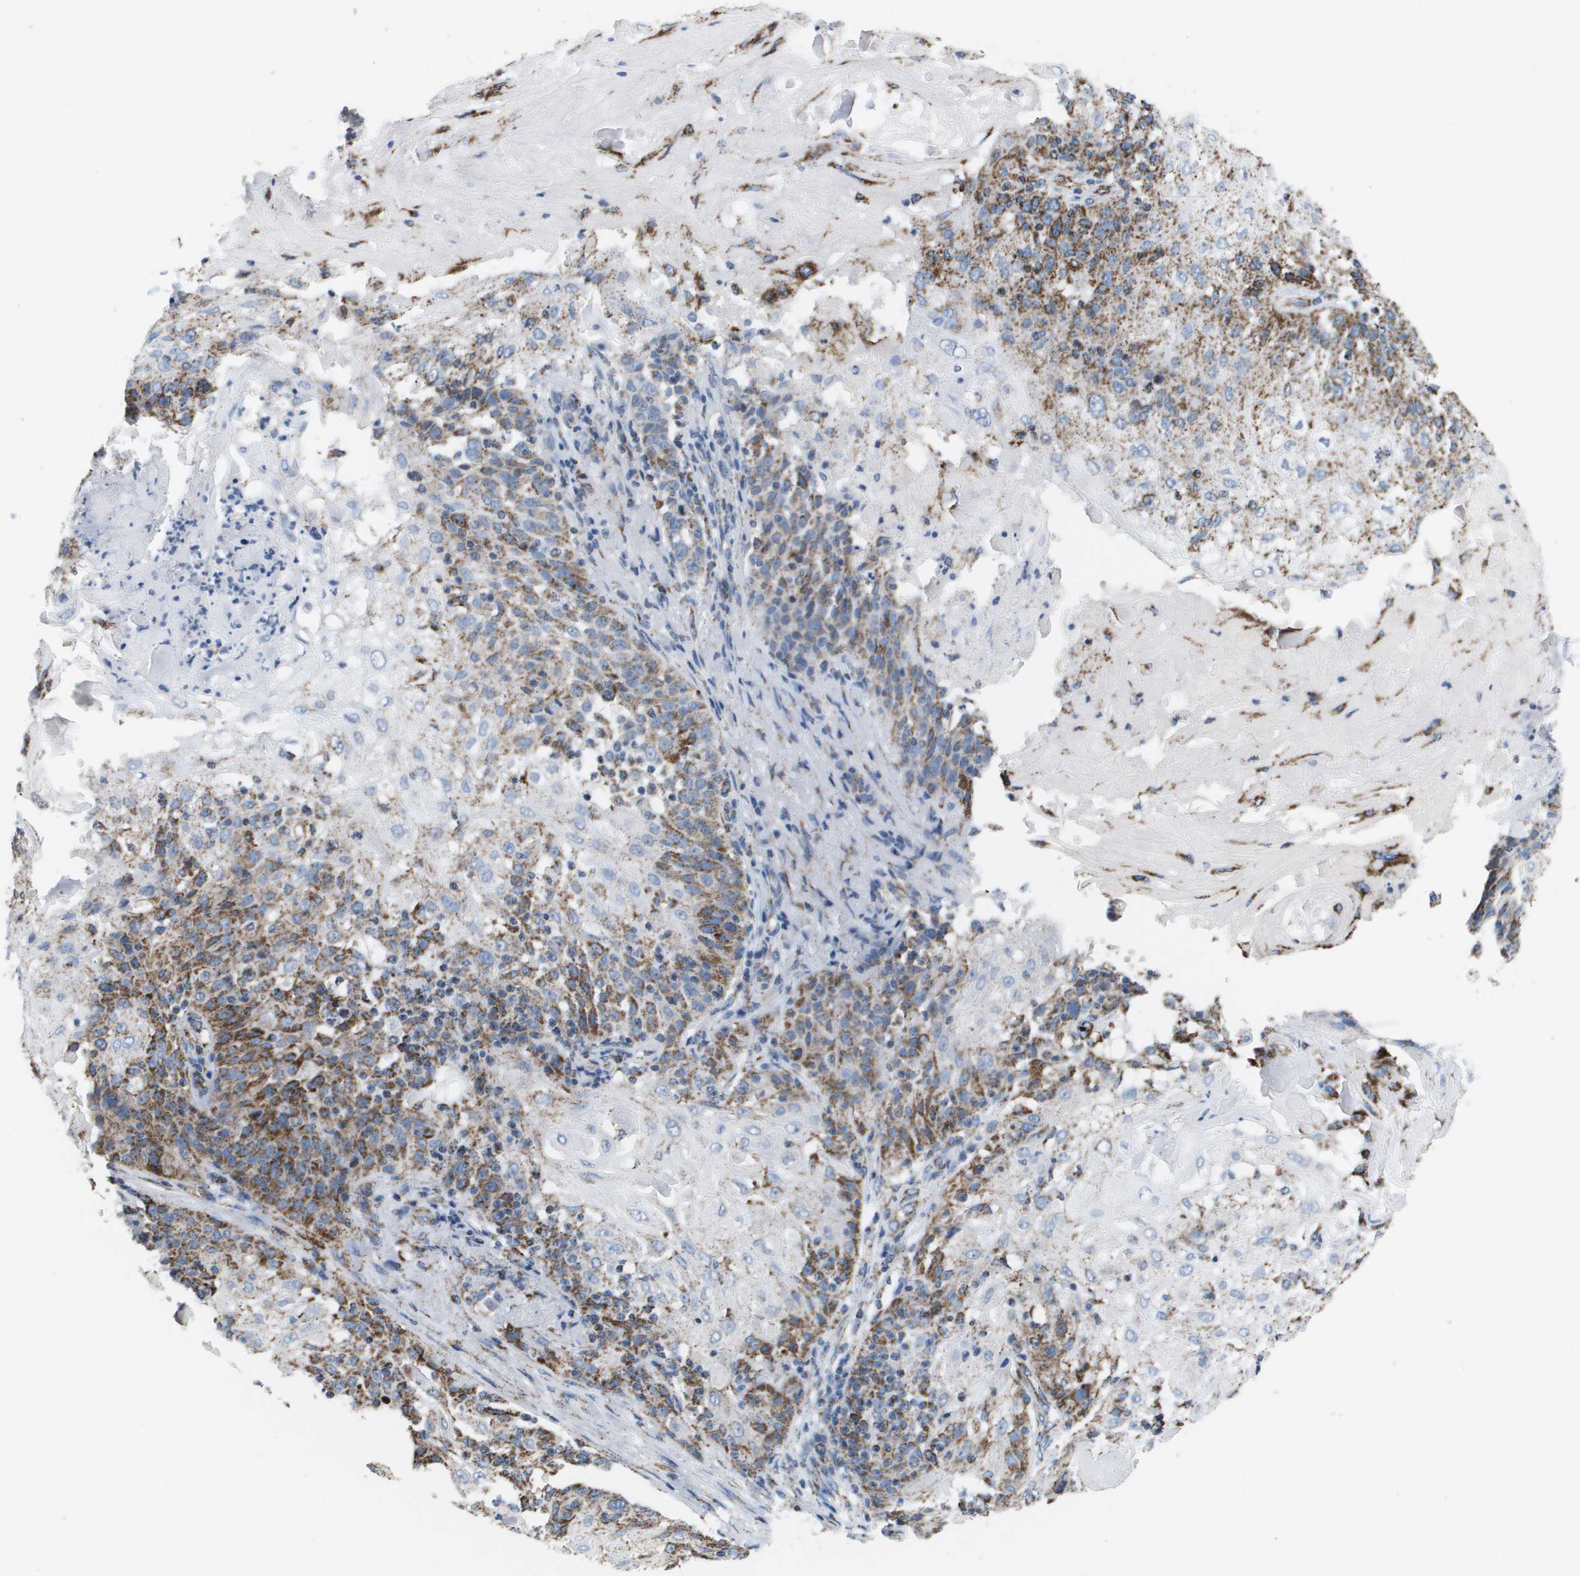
{"staining": {"intensity": "strong", "quantity": ">75%", "location": "cytoplasmic/membranous"}, "tissue": "skin cancer", "cell_type": "Tumor cells", "image_type": "cancer", "snomed": [{"axis": "morphology", "description": "Normal tissue, NOS"}, {"axis": "morphology", "description": "Squamous cell carcinoma, NOS"}, {"axis": "topography", "description": "Skin"}], "caption": "Immunohistochemical staining of squamous cell carcinoma (skin) shows high levels of strong cytoplasmic/membranous expression in approximately >75% of tumor cells.", "gene": "ATP5F1B", "patient": {"sex": "female", "age": 83}}